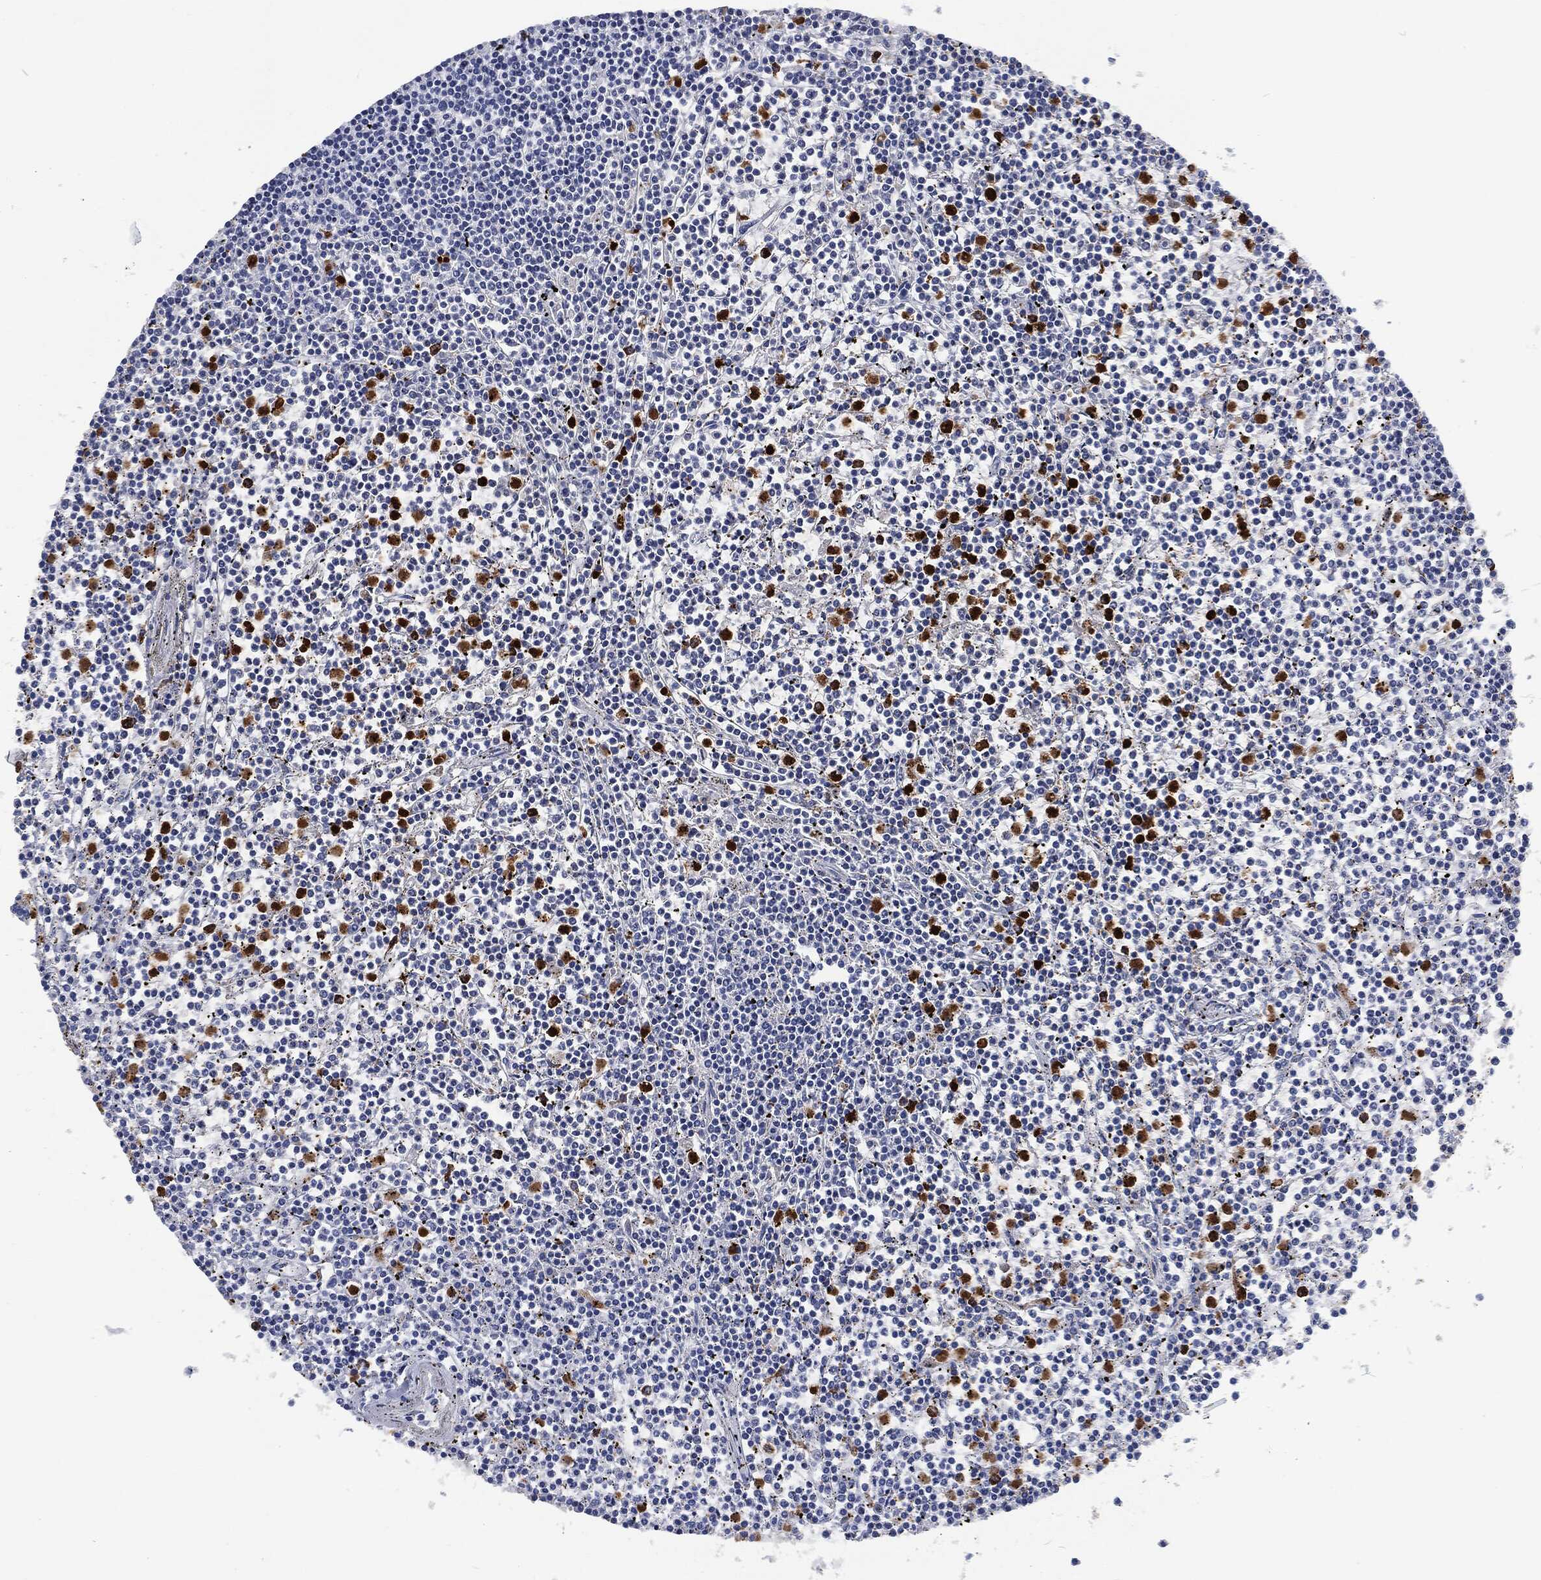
{"staining": {"intensity": "negative", "quantity": "none", "location": "none"}, "tissue": "lymphoma", "cell_type": "Tumor cells", "image_type": "cancer", "snomed": [{"axis": "morphology", "description": "Malignant lymphoma, non-Hodgkin's type, Low grade"}, {"axis": "topography", "description": "Spleen"}], "caption": "Tumor cells are negative for protein expression in human malignant lymphoma, non-Hodgkin's type (low-grade).", "gene": "MPO", "patient": {"sex": "female", "age": 19}}